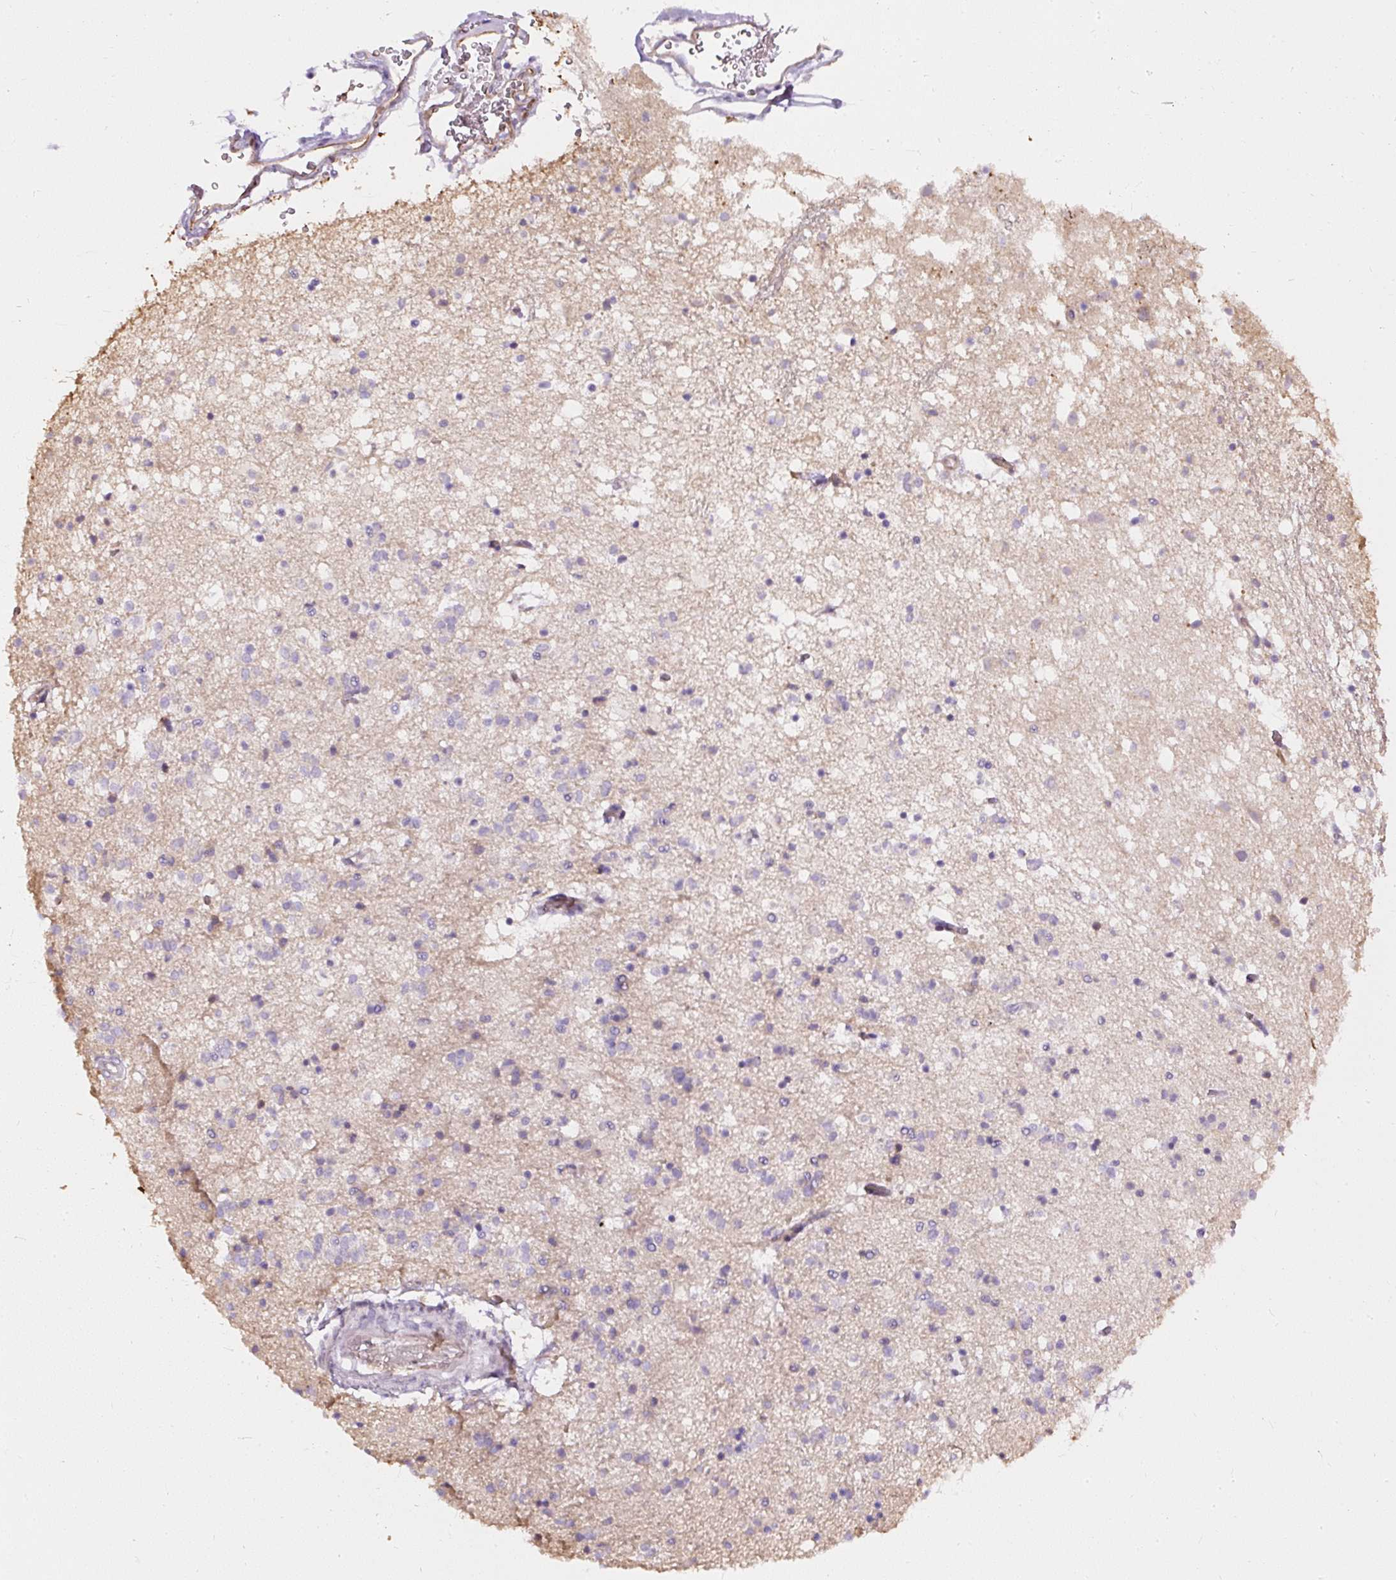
{"staining": {"intensity": "negative", "quantity": "none", "location": "none"}, "tissue": "caudate", "cell_type": "Glial cells", "image_type": "normal", "snomed": [{"axis": "morphology", "description": "Normal tissue, NOS"}, {"axis": "topography", "description": "Lateral ventricle wall"}], "caption": "Protein analysis of normal caudate demonstrates no significant expression in glial cells.", "gene": "FAM149A", "patient": {"sex": "male", "age": 58}}